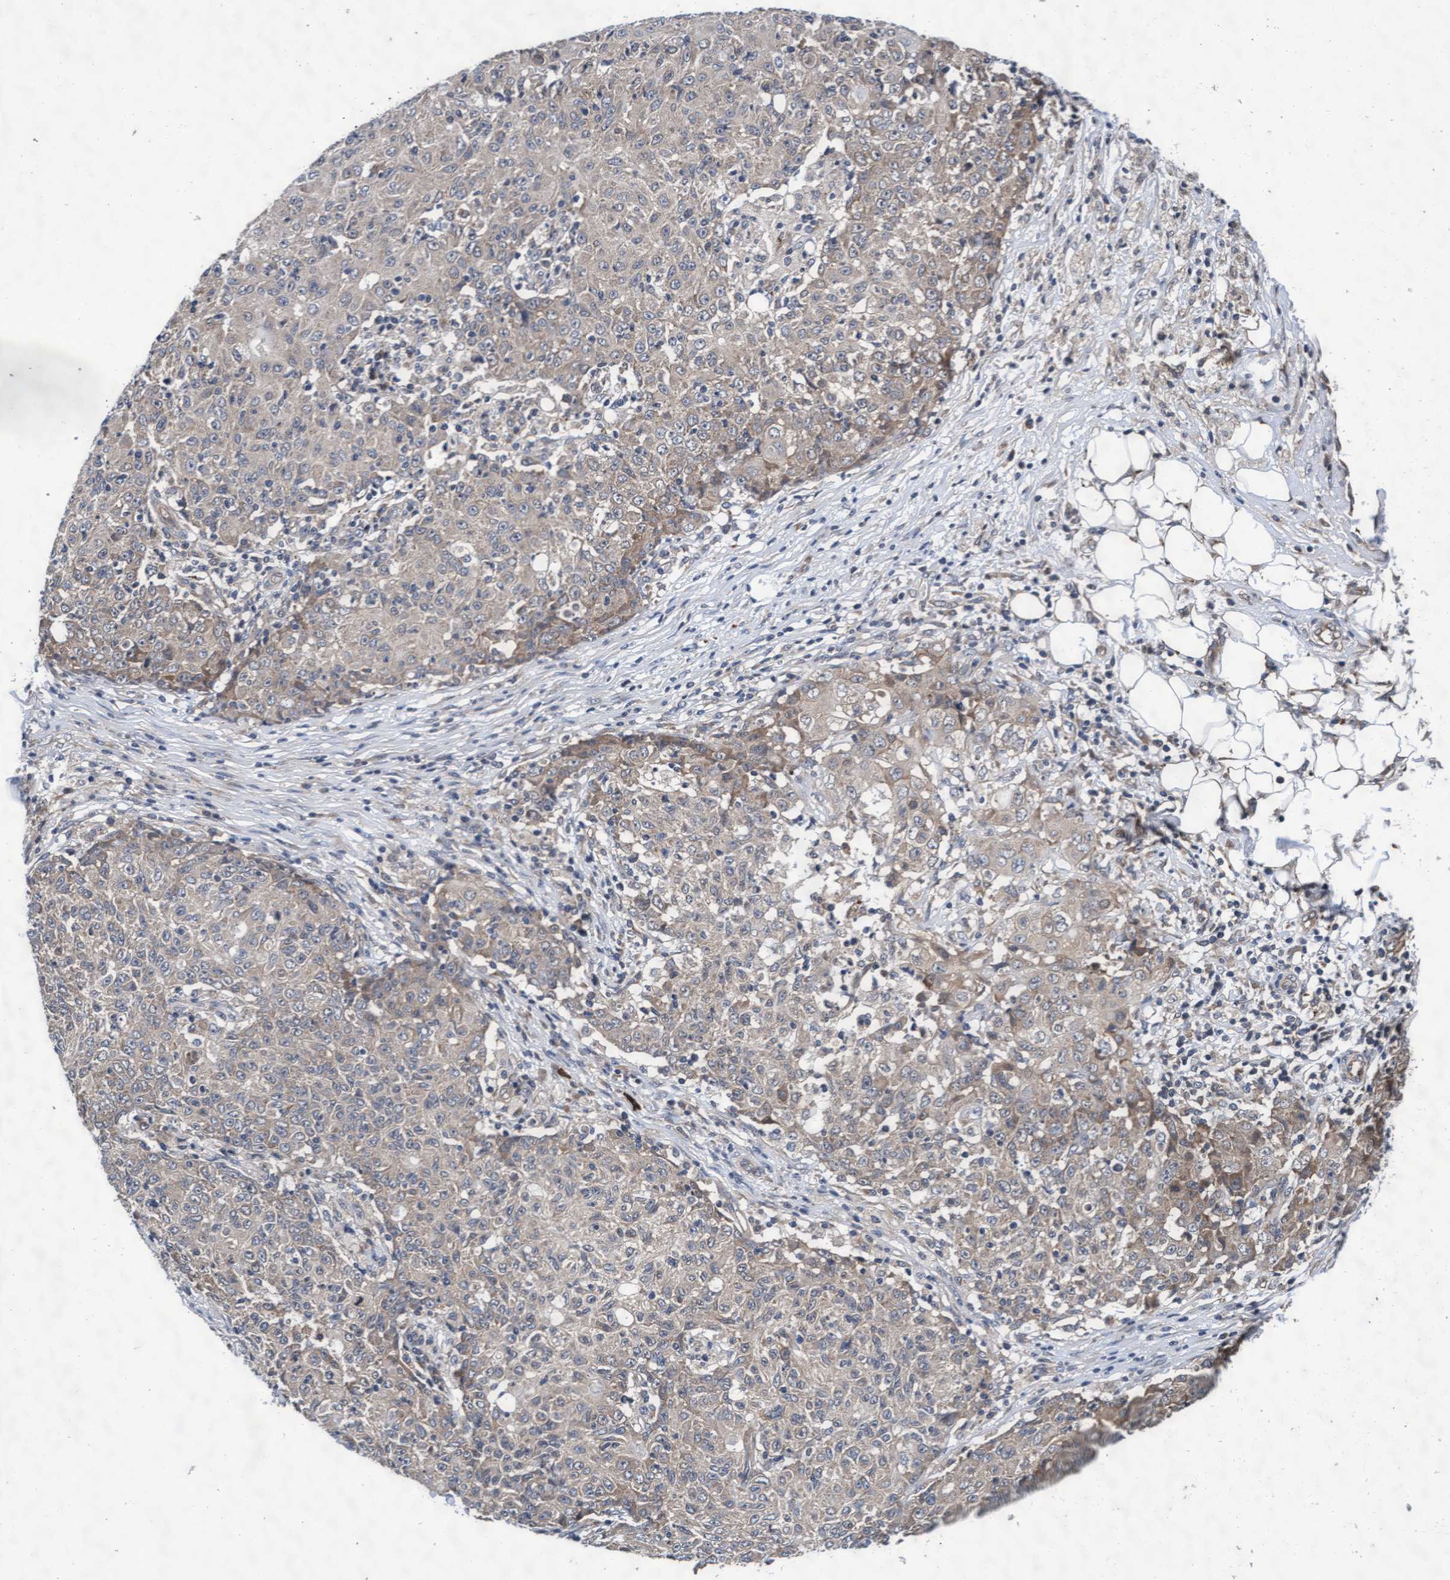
{"staining": {"intensity": "weak", "quantity": "<25%", "location": "cytoplasmic/membranous"}, "tissue": "ovarian cancer", "cell_type": "Tumor cells", "image_type": "cancer", "snomed": [{"axis": "morphology", "description": "Carcinoma, endometroid"}, {"axis": "topography", "description": "Ovary"}], "caption": "This is an IHC histopathology image of ovarian endometroid carcinoma. There is no staining in tumor cells.", "gene": "EFCAB13", "patient": {"sex": "female", "age": 42}}